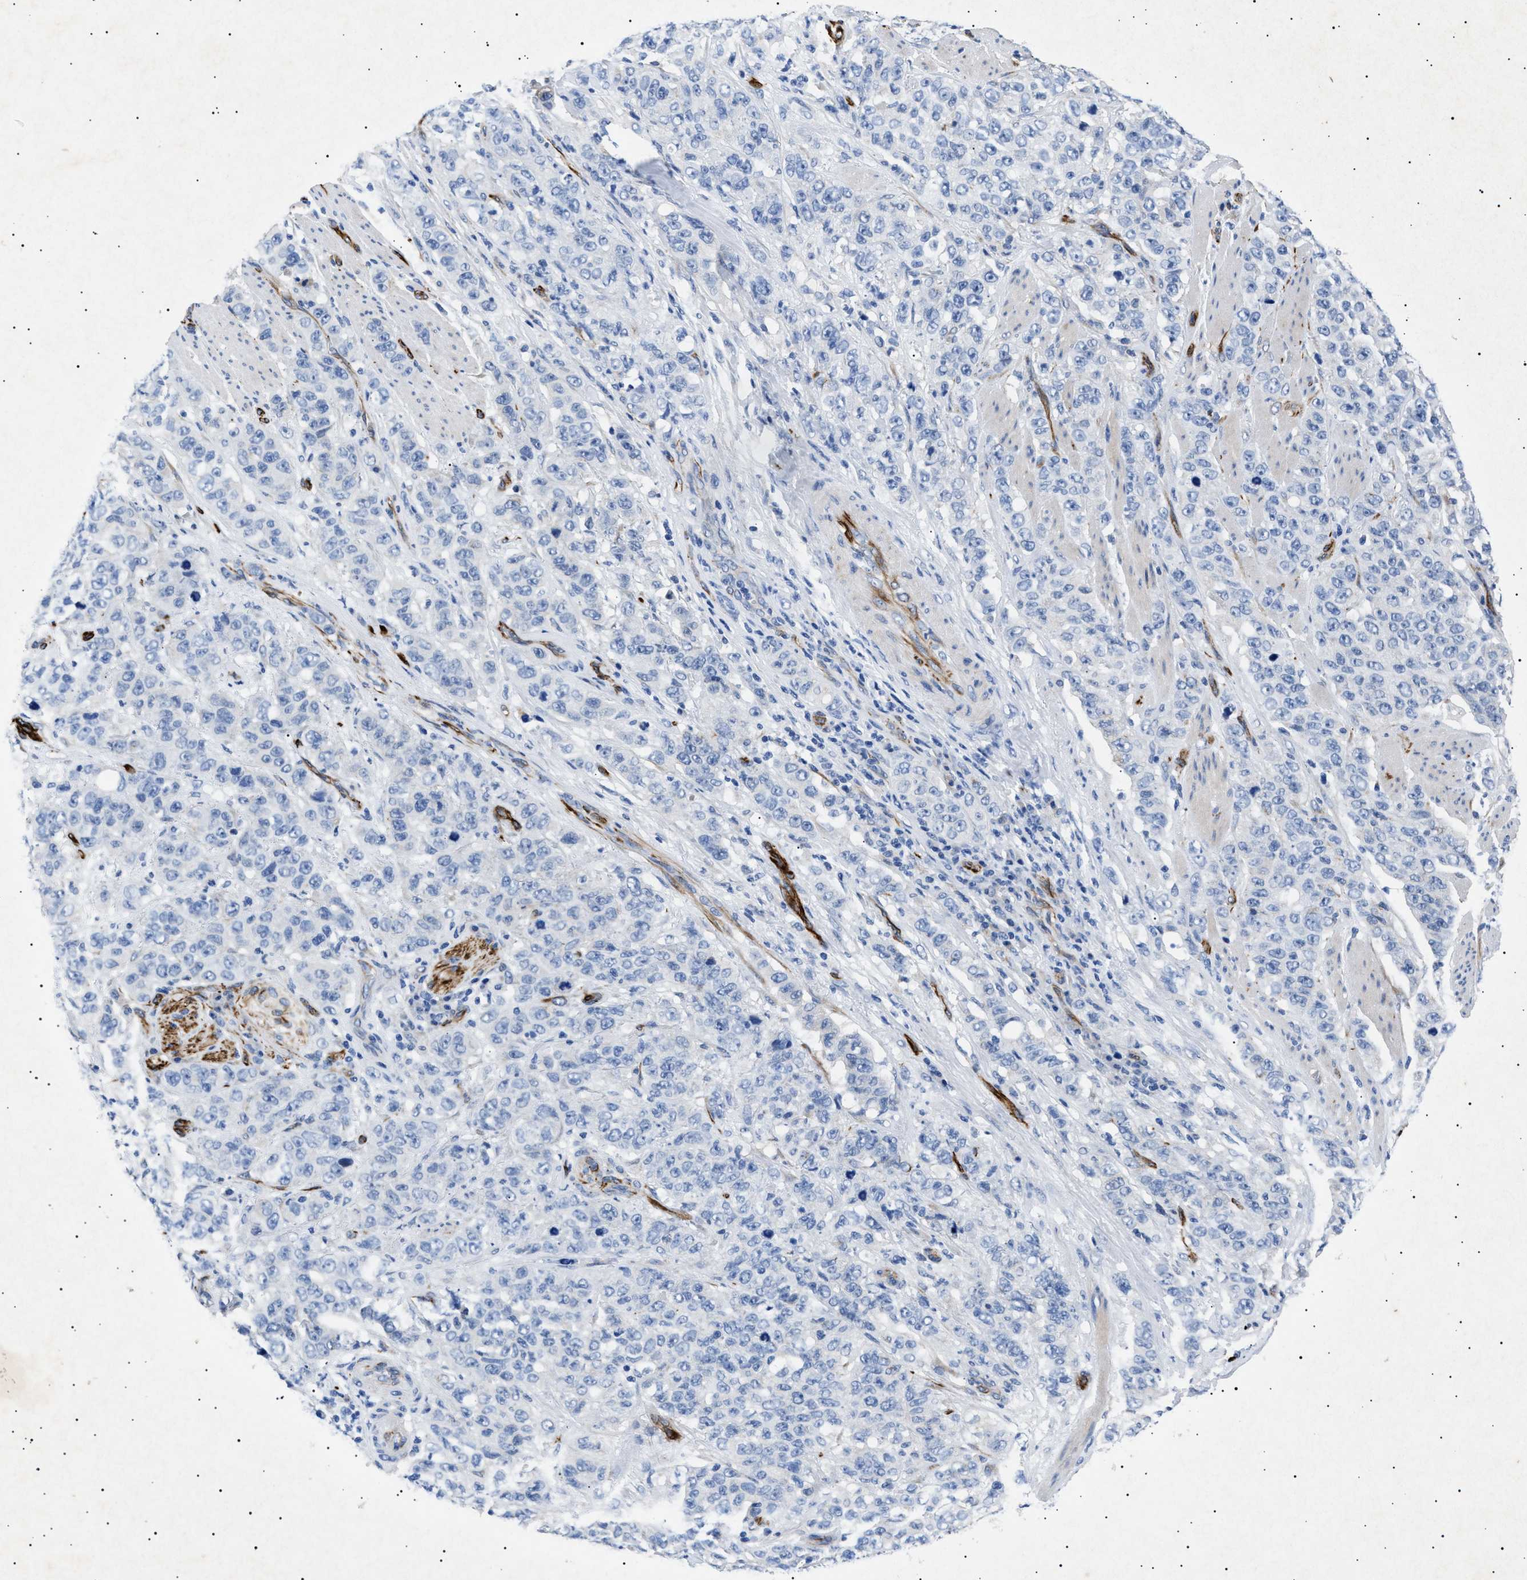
{"staining": {"intensity": "negative", "quantity": "none", "location": "none"}, "tissue": "stomach cancer", "cell_type": "Tumor cells", "image_type": "cancer", "snomed": [{"axis": "morphology", "description": "Adenocarcinoma, NOS"}, {"axis": "topography", "description": "Stomach"}], "caption": "High power microscopy histopathology image of an immunohistochemistry (IHC) image of stomach adenocarcinoma, revealing no significant positivity in tumor cells.", "gene": "OLFML2A", "patient": {"sex": "male", "age": 48}}